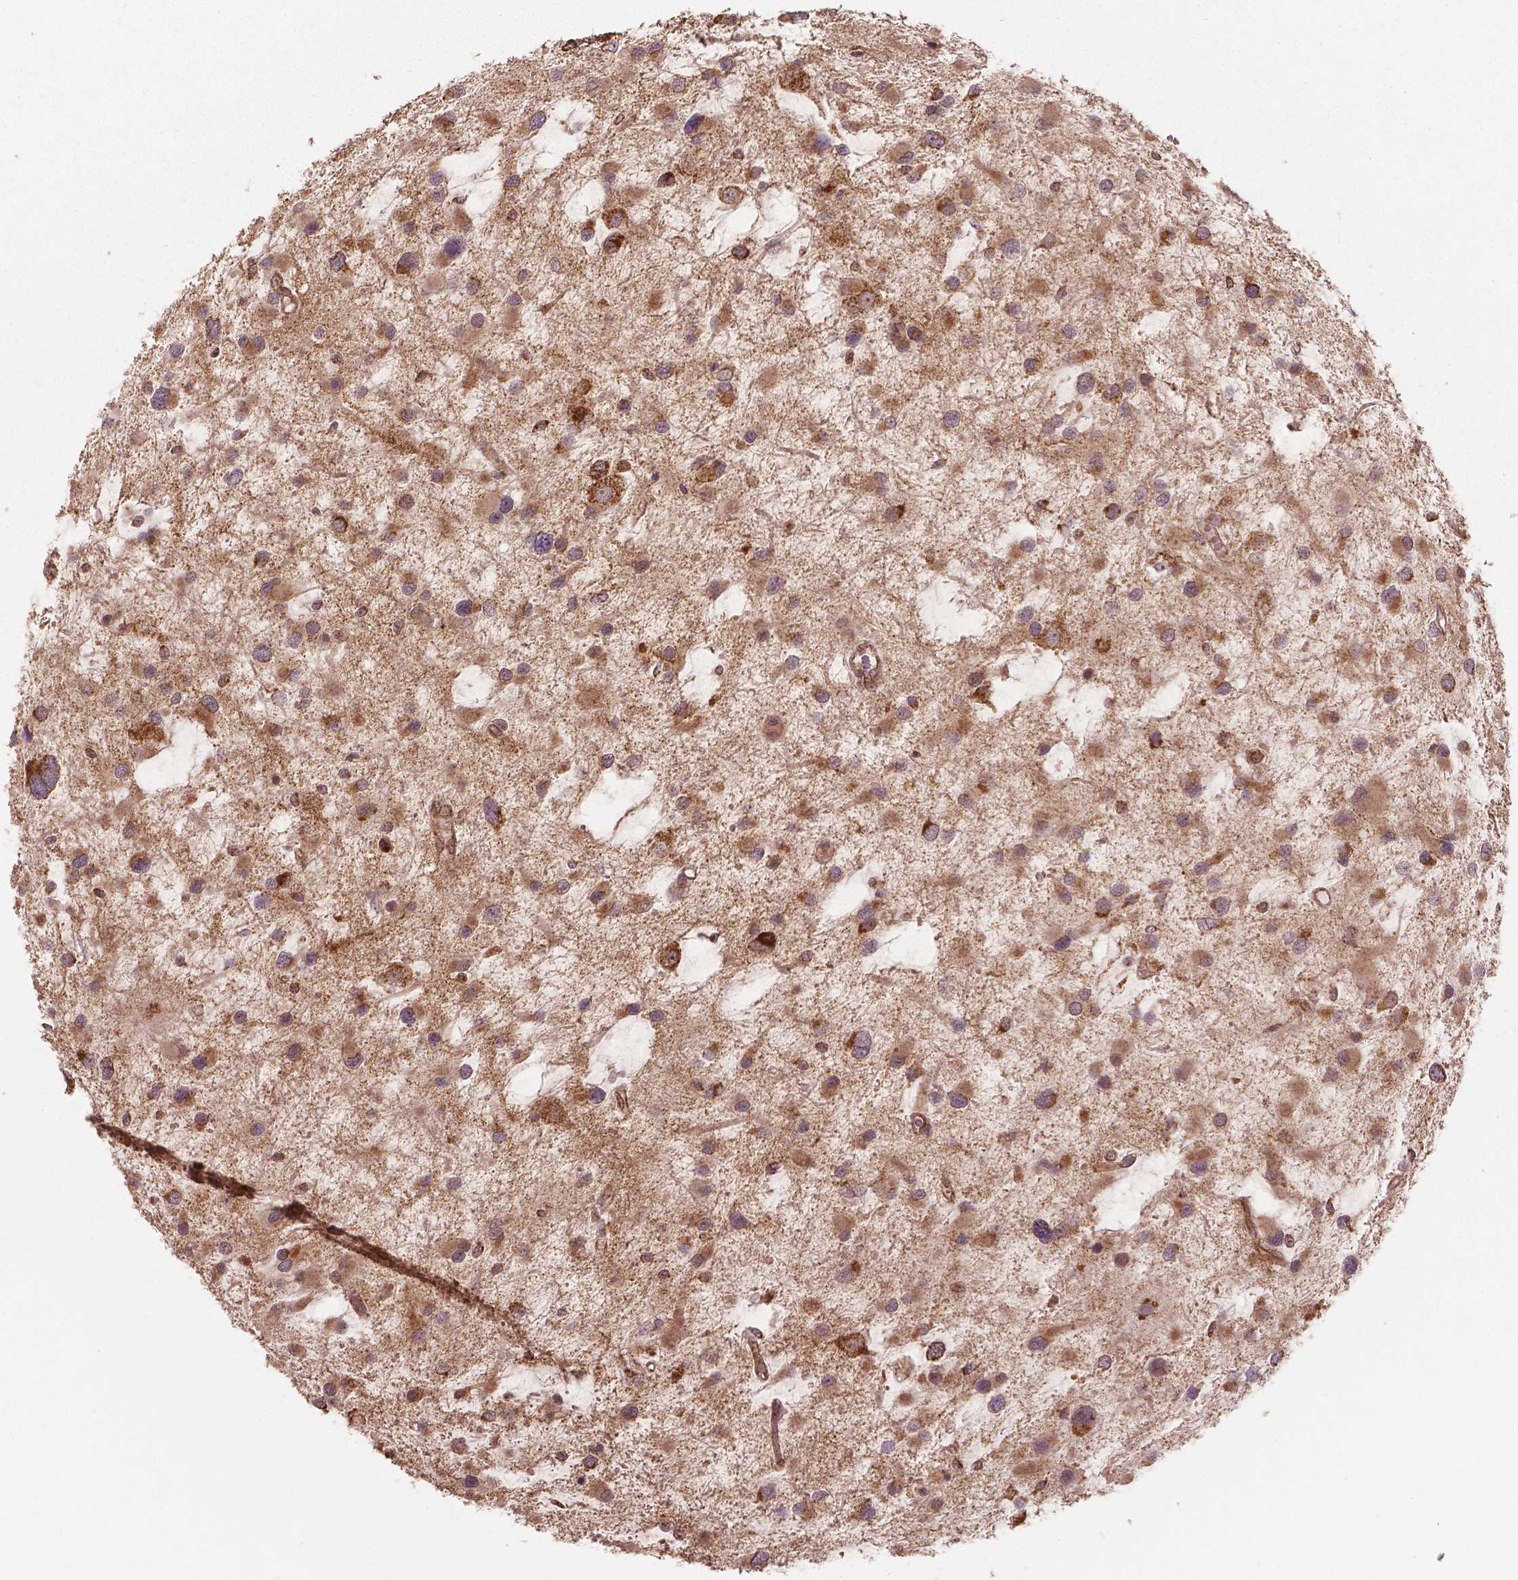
{"staining": {"intensity": "strong", "quantity": ">75%", "location": "cytoplasmic/membranous"}, "tissue": "glioma", "cell_type": "Tumor cells", "image_type": "cancer", "snomed": [{"axis": "morphology", "description": "Glioma, malignant, Low grade"}, {"axis": "topography", "description": "Brain"}], "caption": "Tumor cells show strong cytoplasmic/membranous positivity in about >75% of cells in glioma. (DAB IHC, brown staining for protein, blue staining for nuclei).", "gene": "PGAM5", "patient": {"sex": "female", "age": 32}}